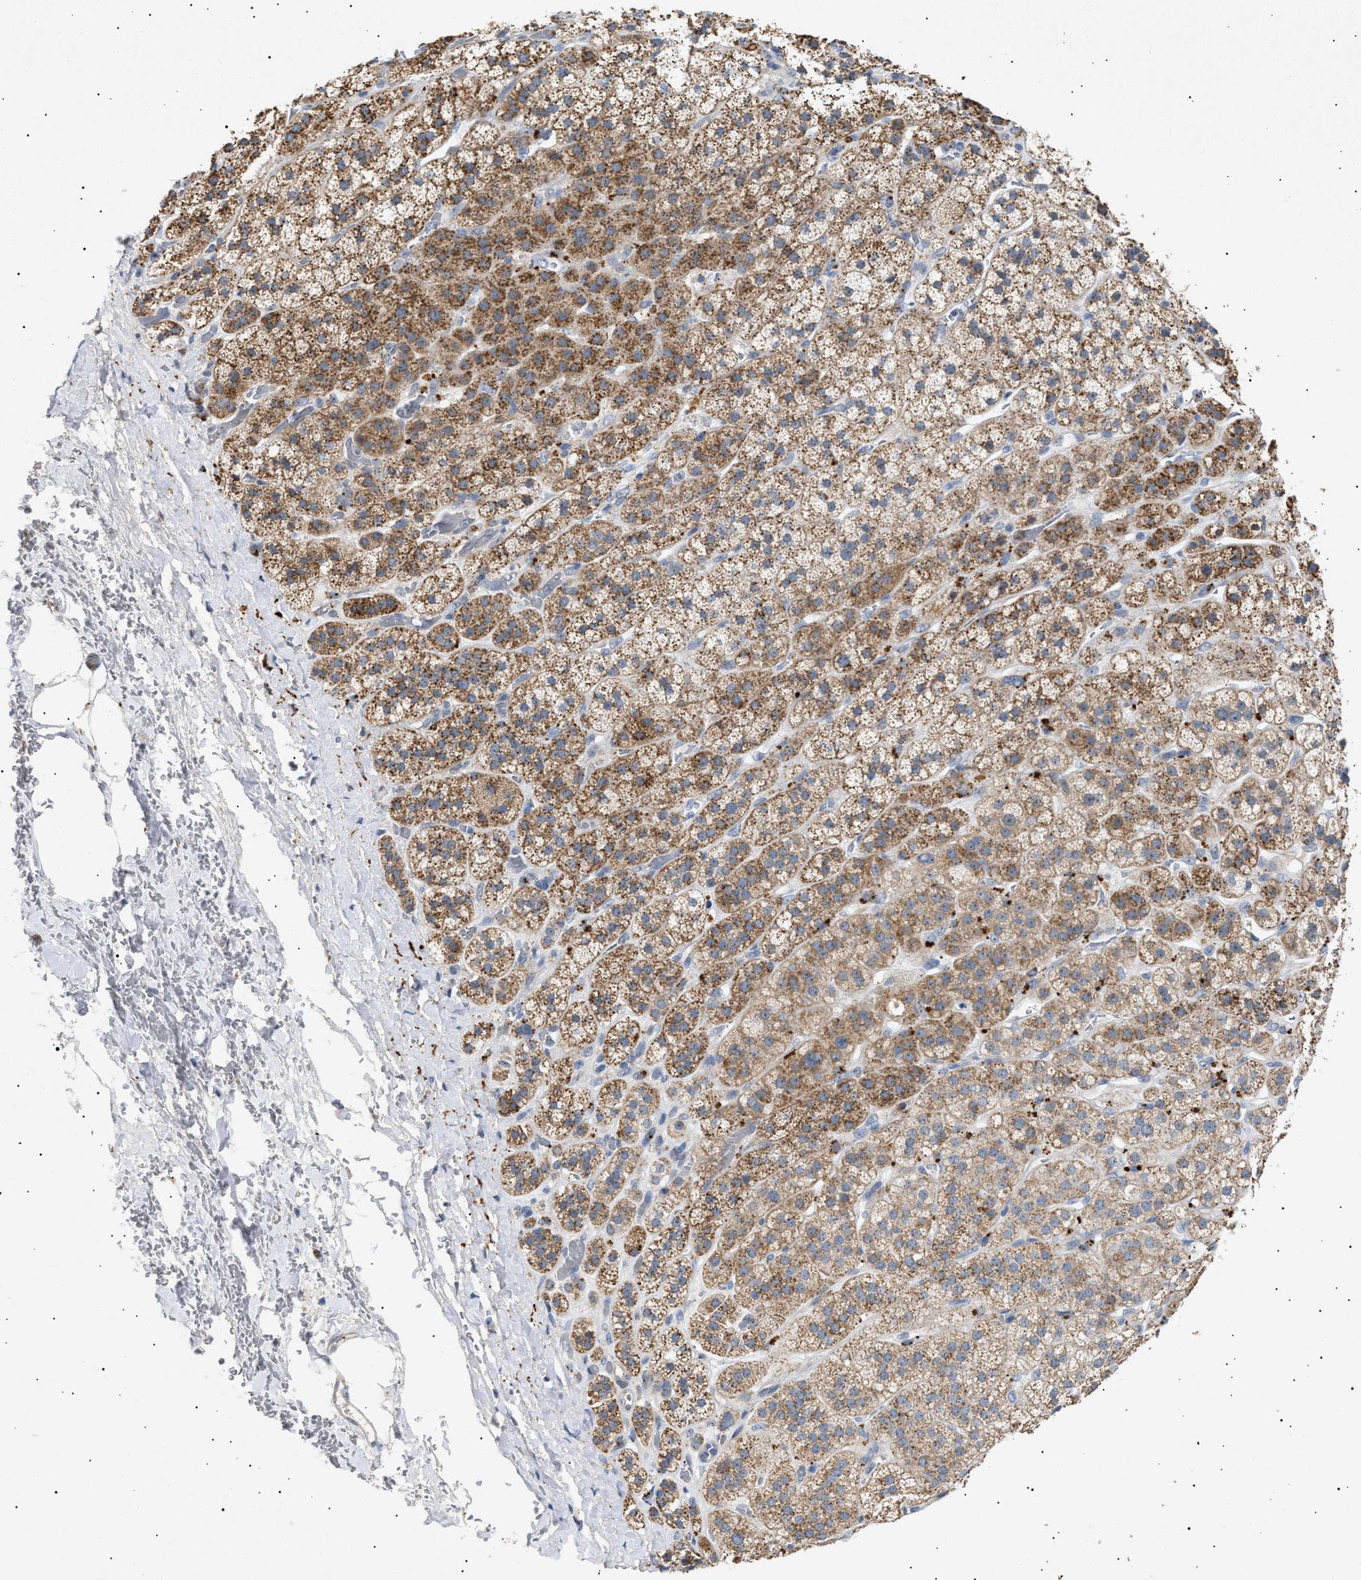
{"staining": {"intensity": "strong", "quantity": ">75%", "location": "cytoplasmic/membranous"}, "tissue": "adrenal gland", "cell_type": "Glandular cells", "image_type": "normal", "snomed": [{"axis": "morphology", "description": "Normal tissue, NOS"}, {"axis": "topography", "description": "Adrenal gland"}], "caption": "Glandular cells show strong cytoplasmic/membranous expression in about >75% of cells in unremarkable adrenal gland.", "gene": "SIRT5", "patient": {"sex": "male", "age": 56}}